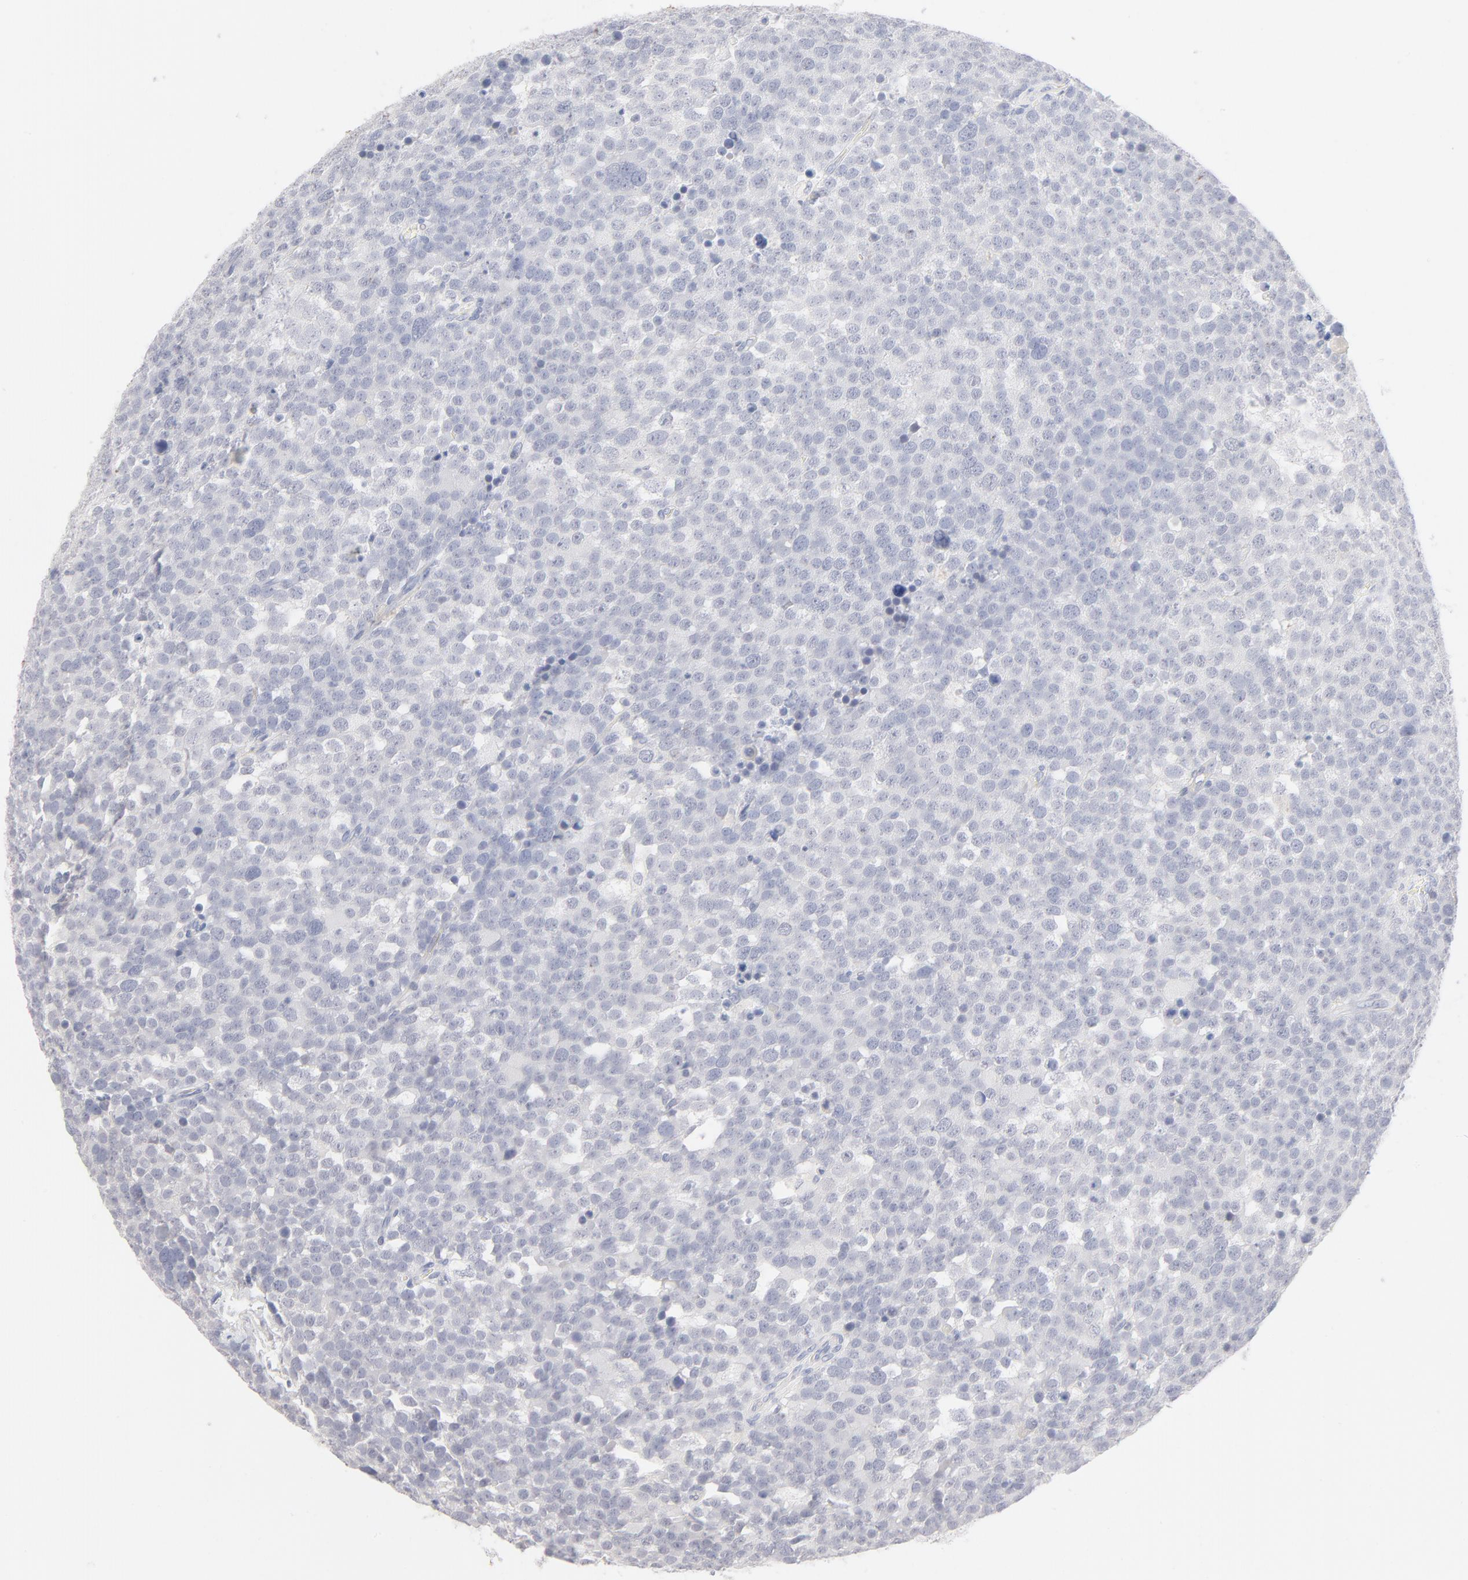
{"staining": {"intensity": "negative", "quantity": "none", "location": "none"}, "tissue": "testis cancer", "cell_type": "Tumor cells", "image_type": "cancer", "snomed": [{"axis": "morphology", "description": "Seminoma, NOS"}, {"axis": "topography", "description": "Testis"}], "caption": "Tumor cells show no significant protein staining in testis cancer (seminoma).", "gene": "ONECUT1", "patient": {"sex": "male", "age": 71}}